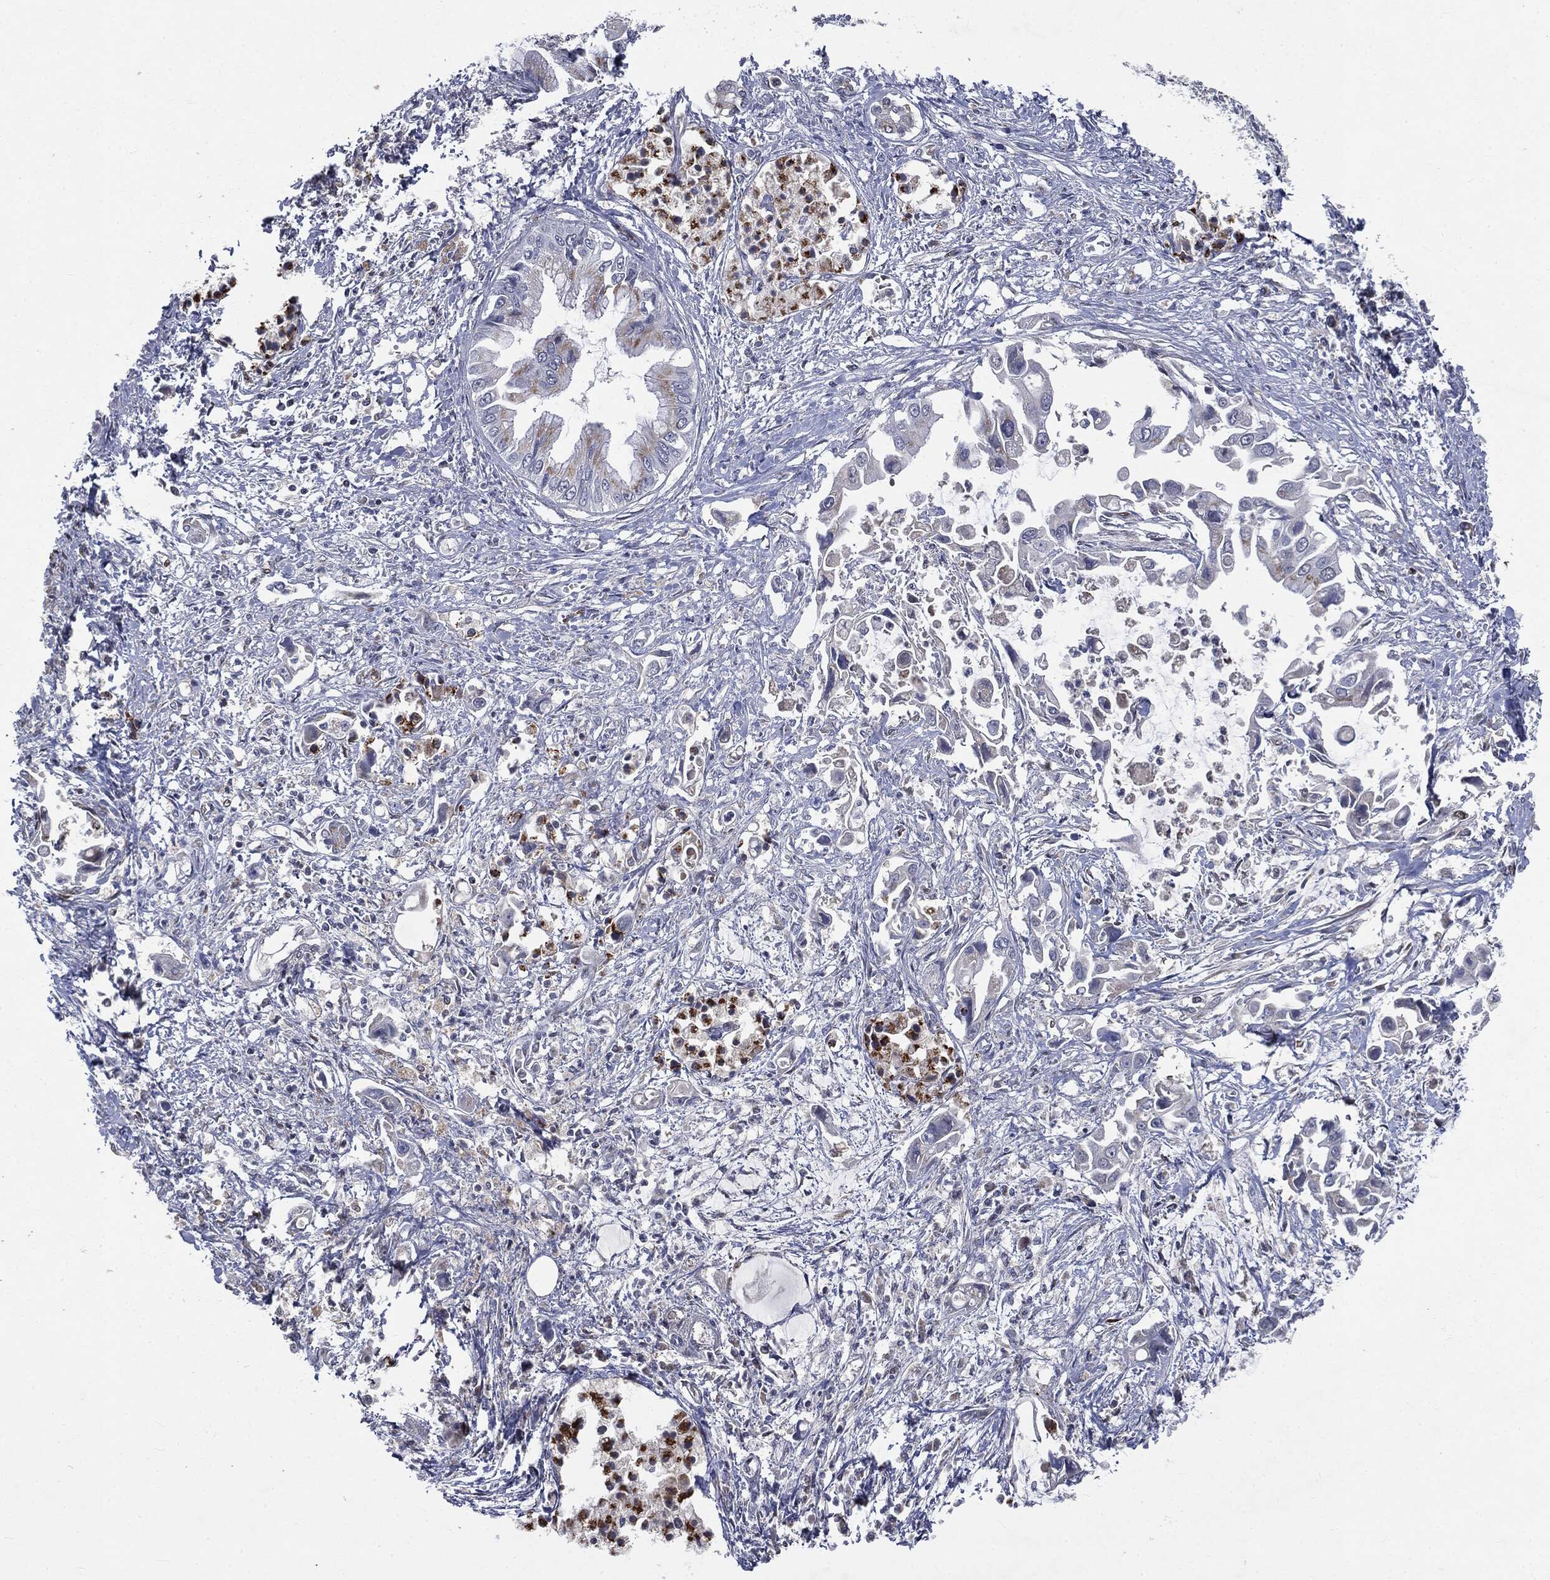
{"staining": {"intensity": "moderate", "quantity": "<25%", "location": "cytoplasmic/membranous"}, "tissue": "pancreatic cancer", "cell_type": "Tumor cells", "image_type": "cancer", "snomed": [{"axis": "morphology", "description": "Adenocarcinoma, NOS"}, {"axis": "topography", "description": "Pancreas"}], "caption": "IHC micrograph of human pancreatic adenocarcinoma stained for a protein (brown), which displays low levels of moderate cytoplasmic/membranous positivity in approximately <25% of tumor cells.", "gene": "CASD1", "patient": {"sex": "male", "age": 84}}